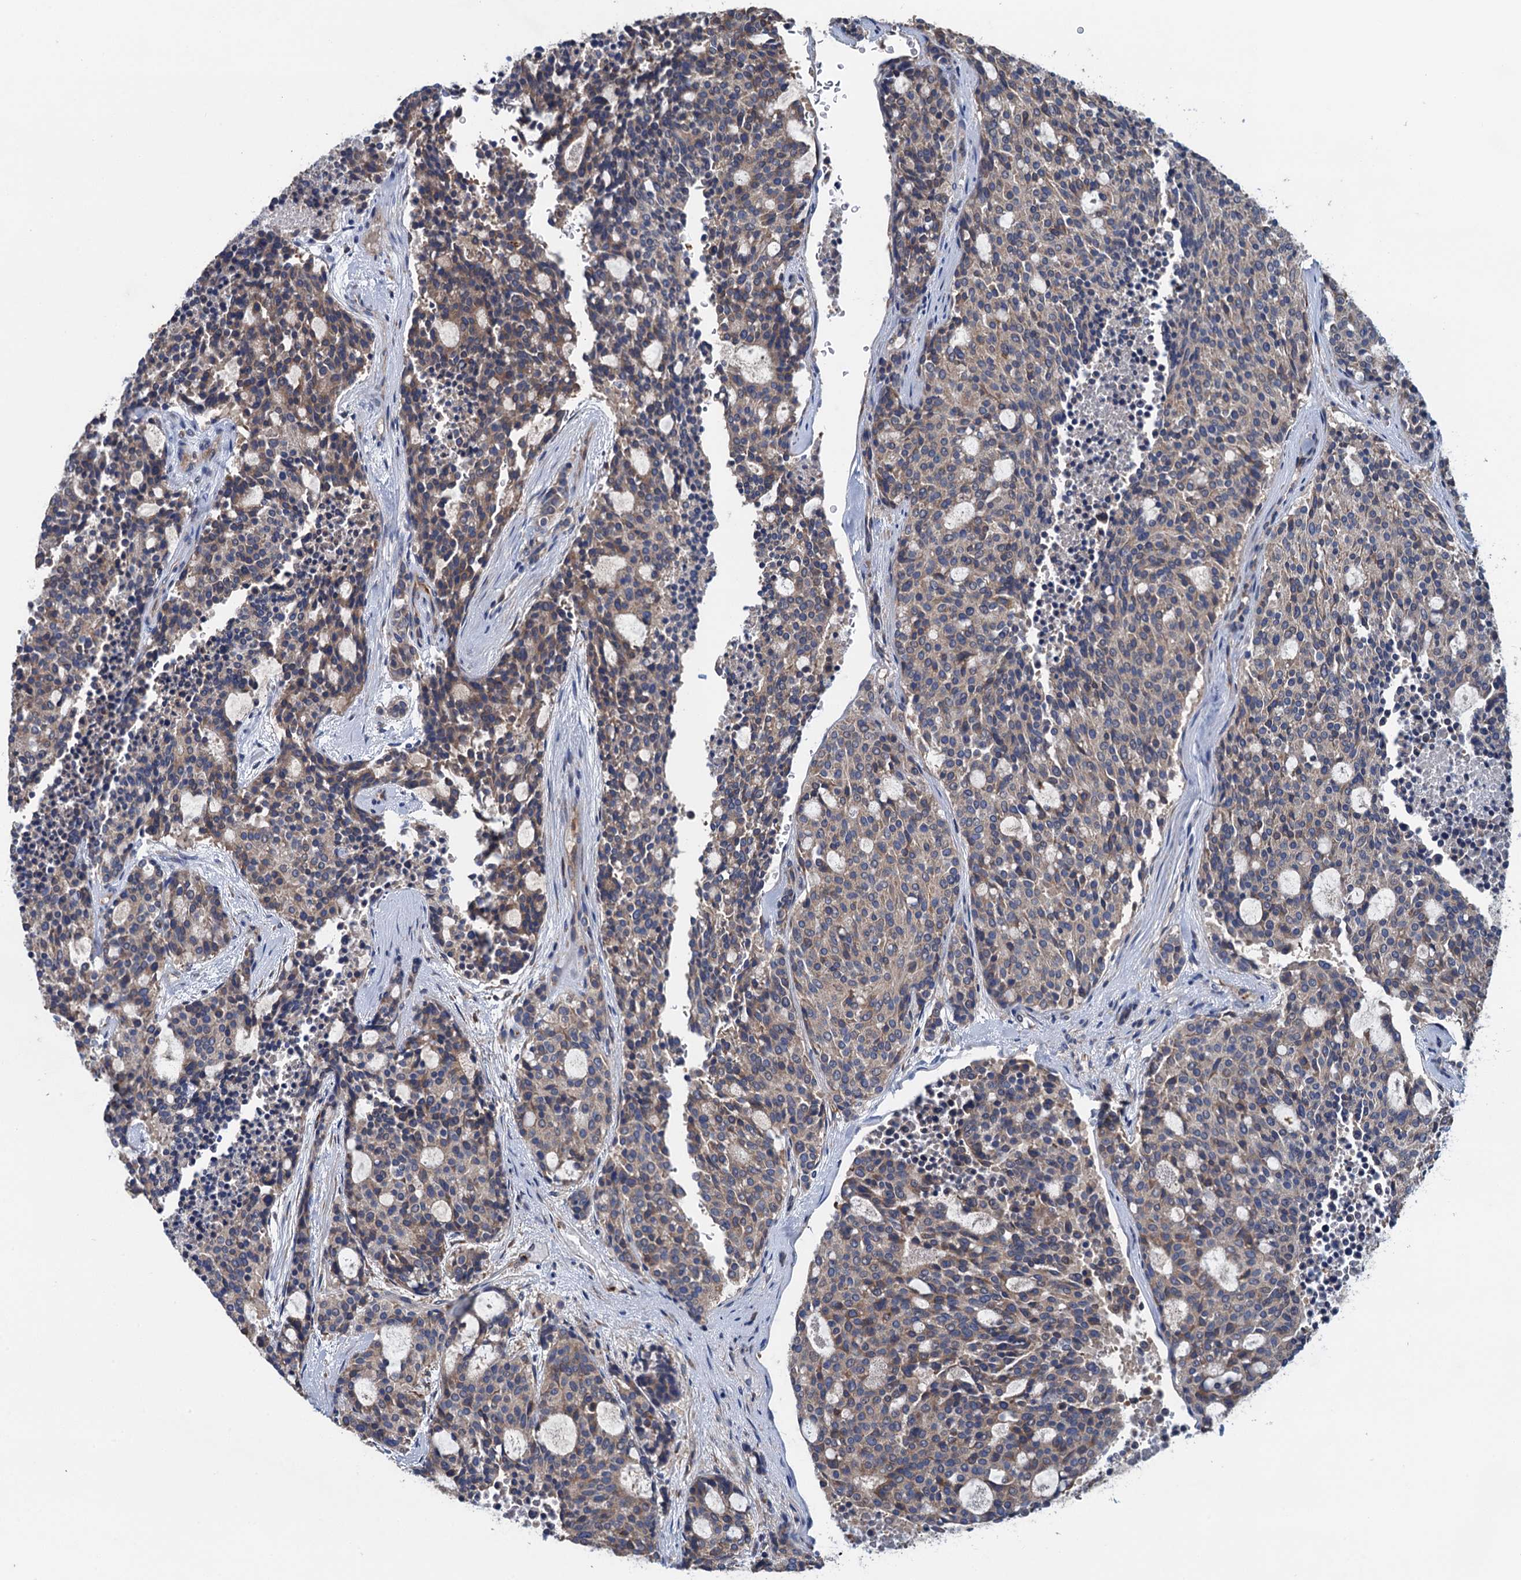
{"staining": {"intensity": "weak", "quantity": "25%-75%", "location": "cytoplasmic/membranous"}, "tissue": "carcinoid", "cell_type": "Tumor cells", "image_type": "cancer", "snomed": [{"axis": "morphology", "description": "Carcinoid, malignant, NOS"}, {"axis": "topography", "description": "Pancreas"}], "caption": "Human carcinoid stained for a protein (brown) exhibits weak cytoplasmic/membranous positive expression in about 25%-75% of tumor cells.", "gene": "ADCY9", "patient": {"sex": "female", "age": 54}}